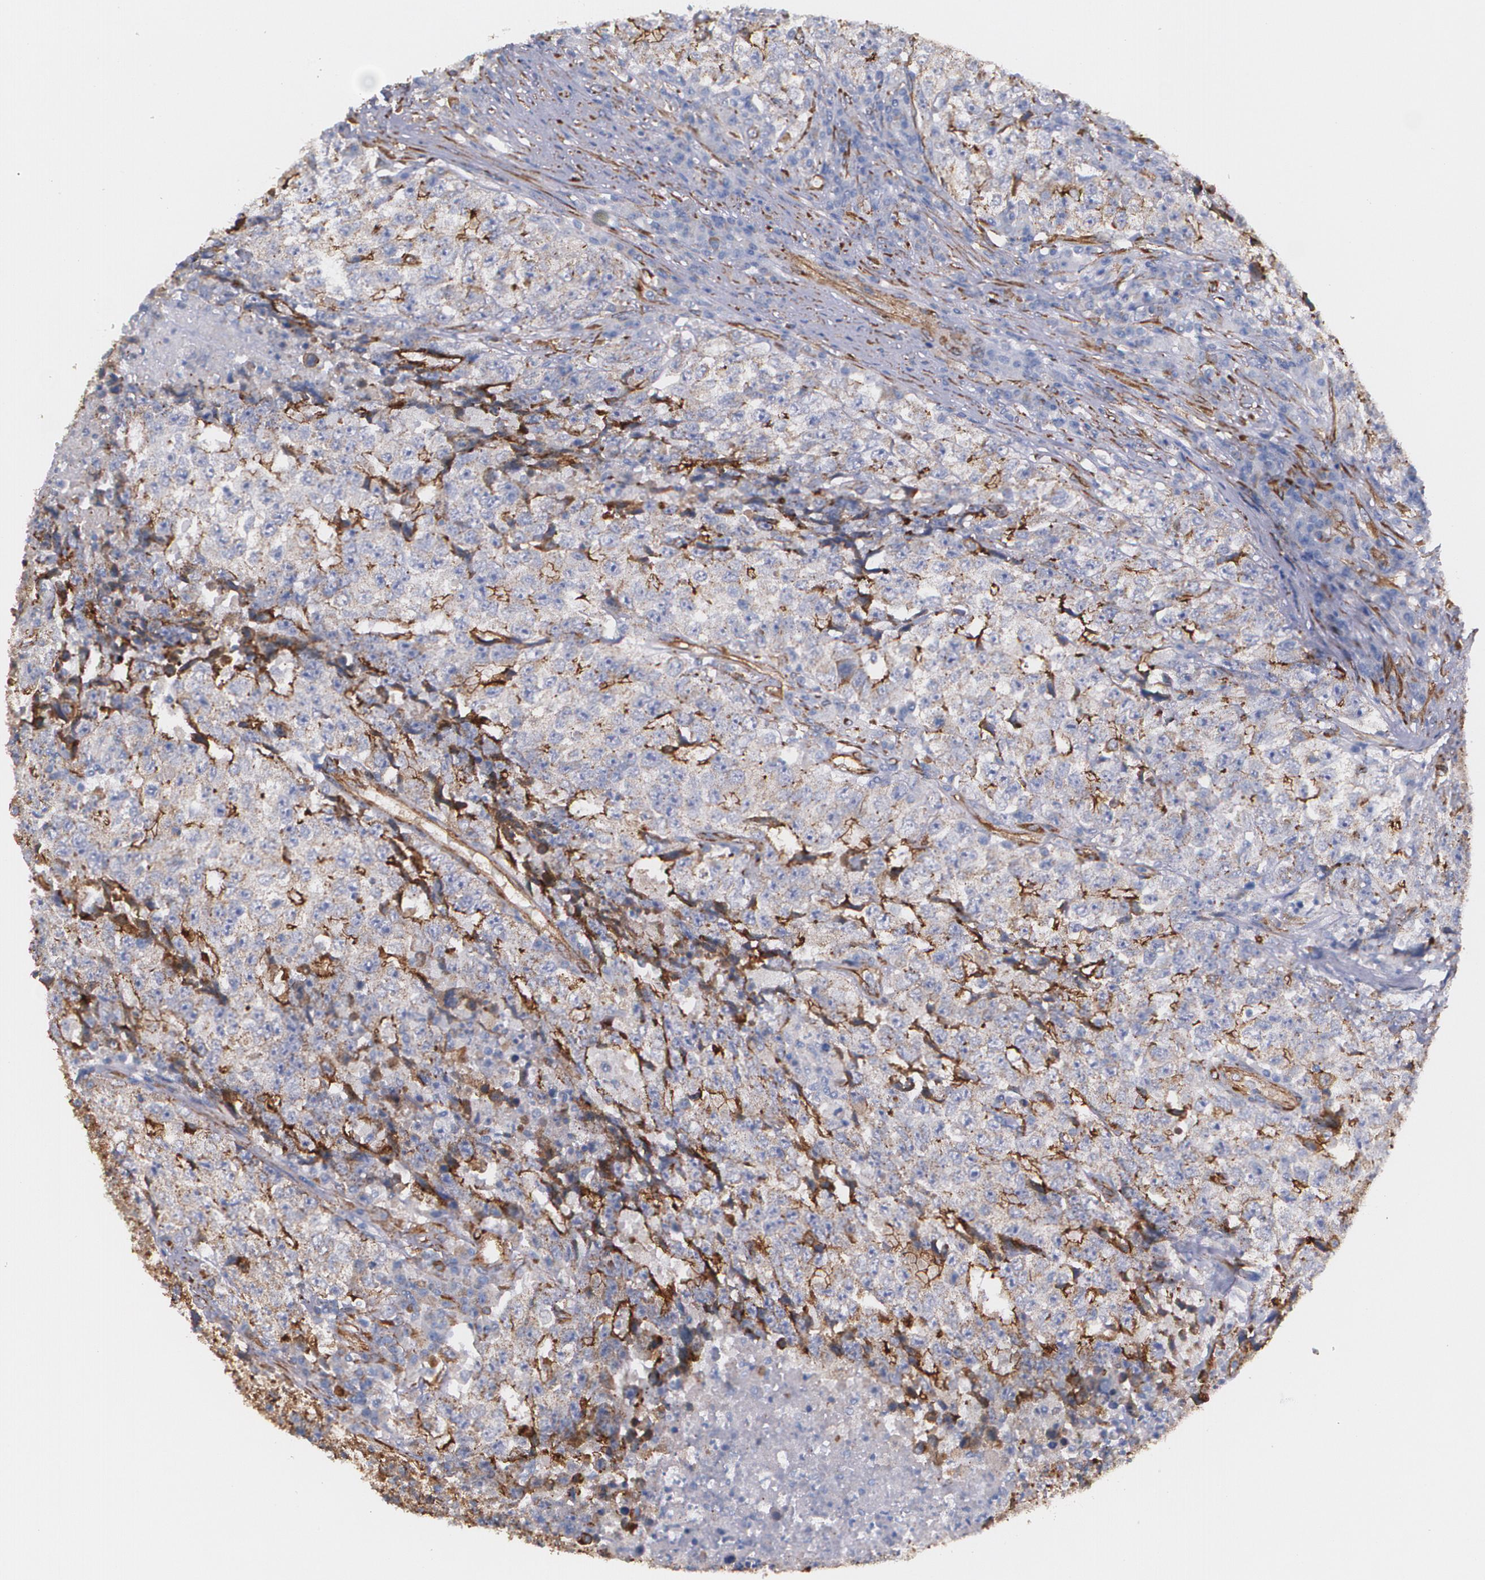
{"staining": {"intensity": "moderate", "quantity": ">75%", "location": "cytoplasmic/membranous"}, "tissue": "testis cancer", "cell_type": "Tumor cells", "image_type": "cancer", "snomed": [{"axis": "morphology", "description": "Necrosis, NOS"}, {"axis": "morphology", "description": "Carcinoma, Embryonal, NOS"}, {"axis": "topography", "description": "Testis"}], "caption": "IHC micrograph of testis embryonal carcinoma stained for a protein (brown), which exhibits medium levels of moderate cytoplasmic/membranous staining in approximately >75% of tumor cells.", "gene": "TJP1", "patient": {"sex": "male", "age": 19}}